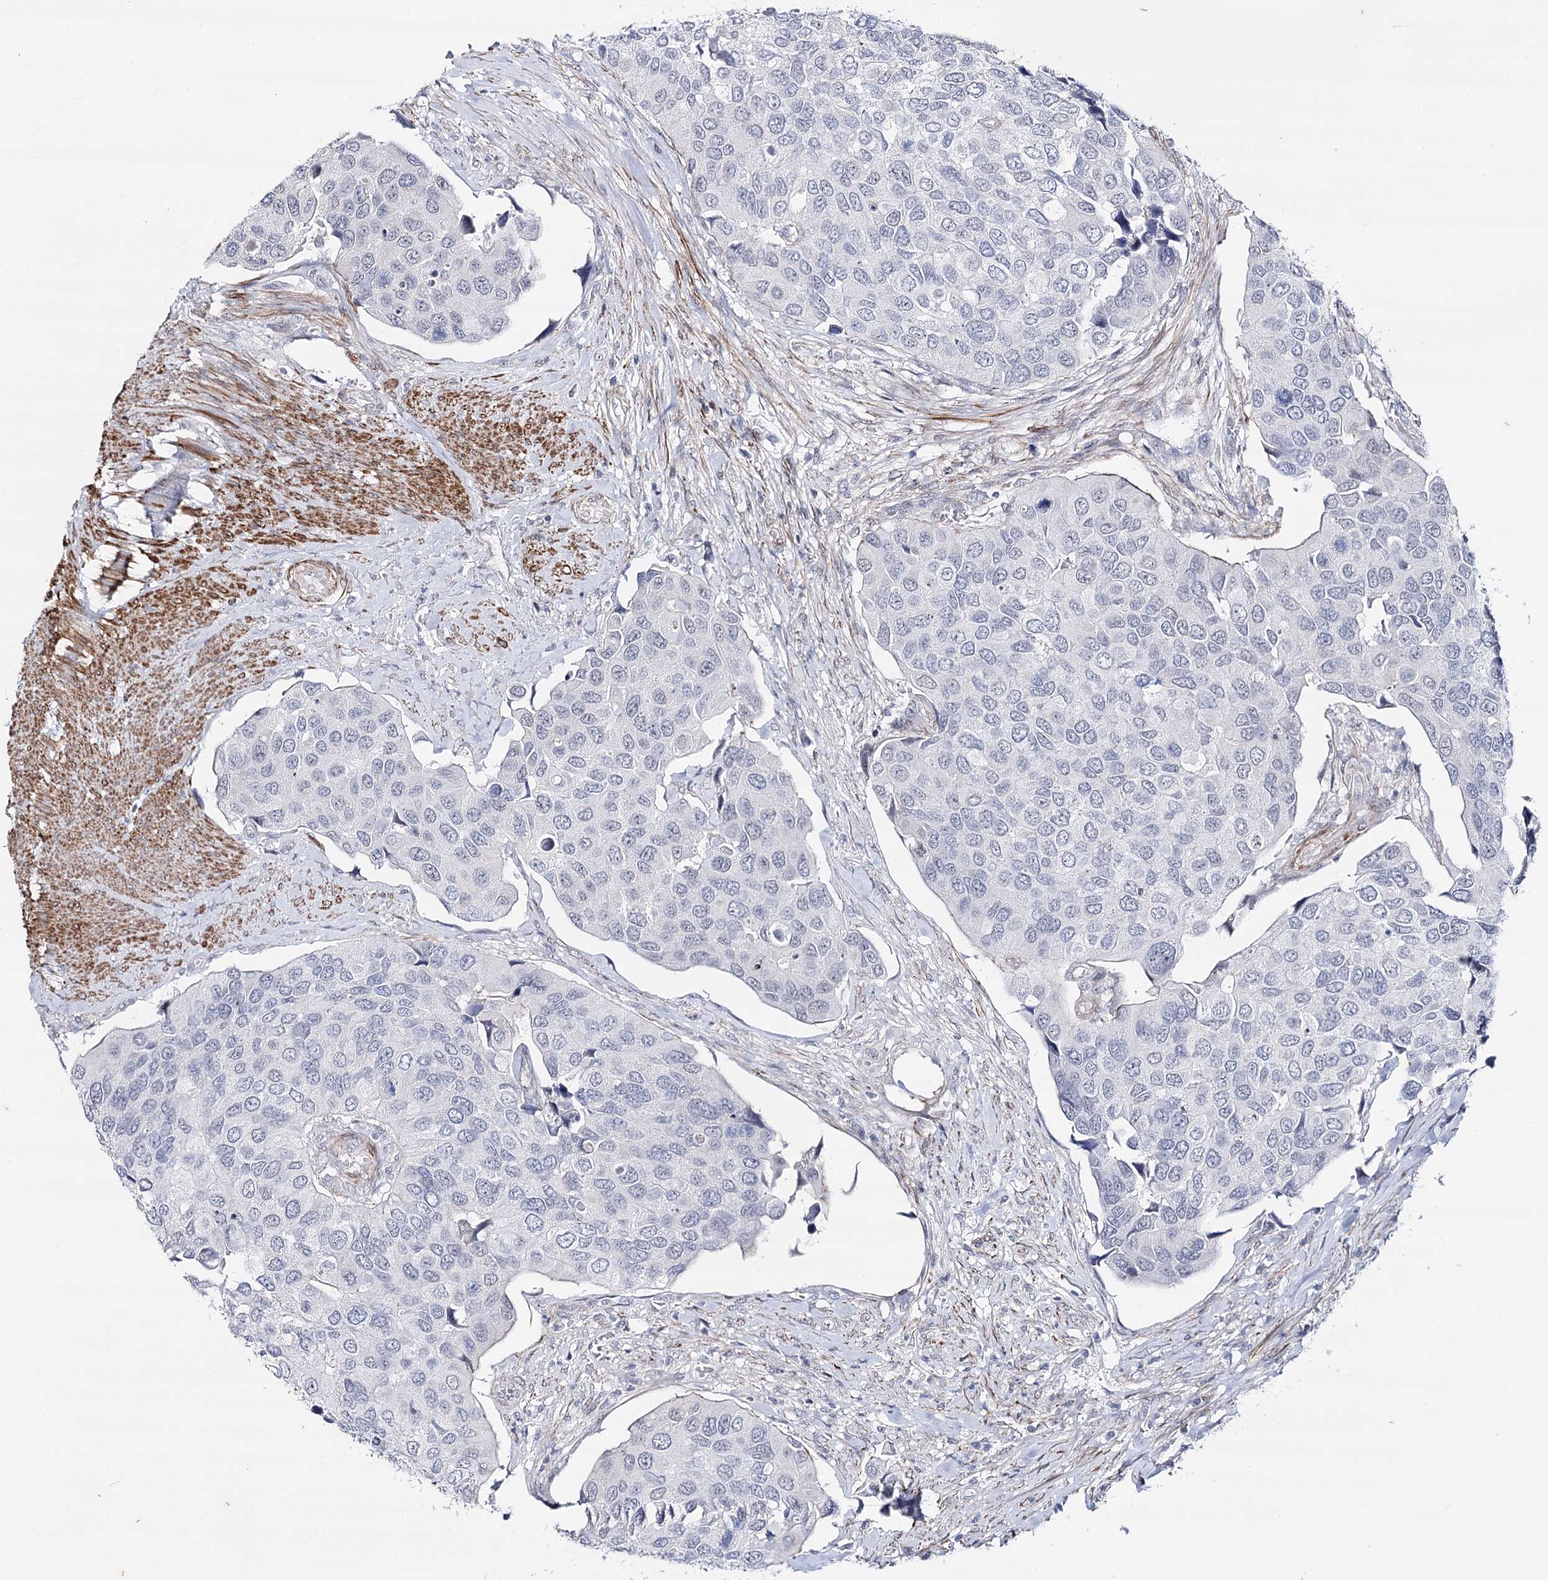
{"staining": {"intensity": "negative", "quantity": "none", "location": "none"}, "tissue": "urothelial cancer", "cell_type": "Tumor cells", "image_type": "cancer", "snomed": [{"axis": "morphology", "description": "Urothelial carcinoma, High grade"}, {"axis": "topography", "description": "Urinary bladder"}], "caption": "Tumor cells are negative for brown protein staining in urothelial cancer.", "gene": "AGXT2", "patient": {"sex": "male", "age": 74}}